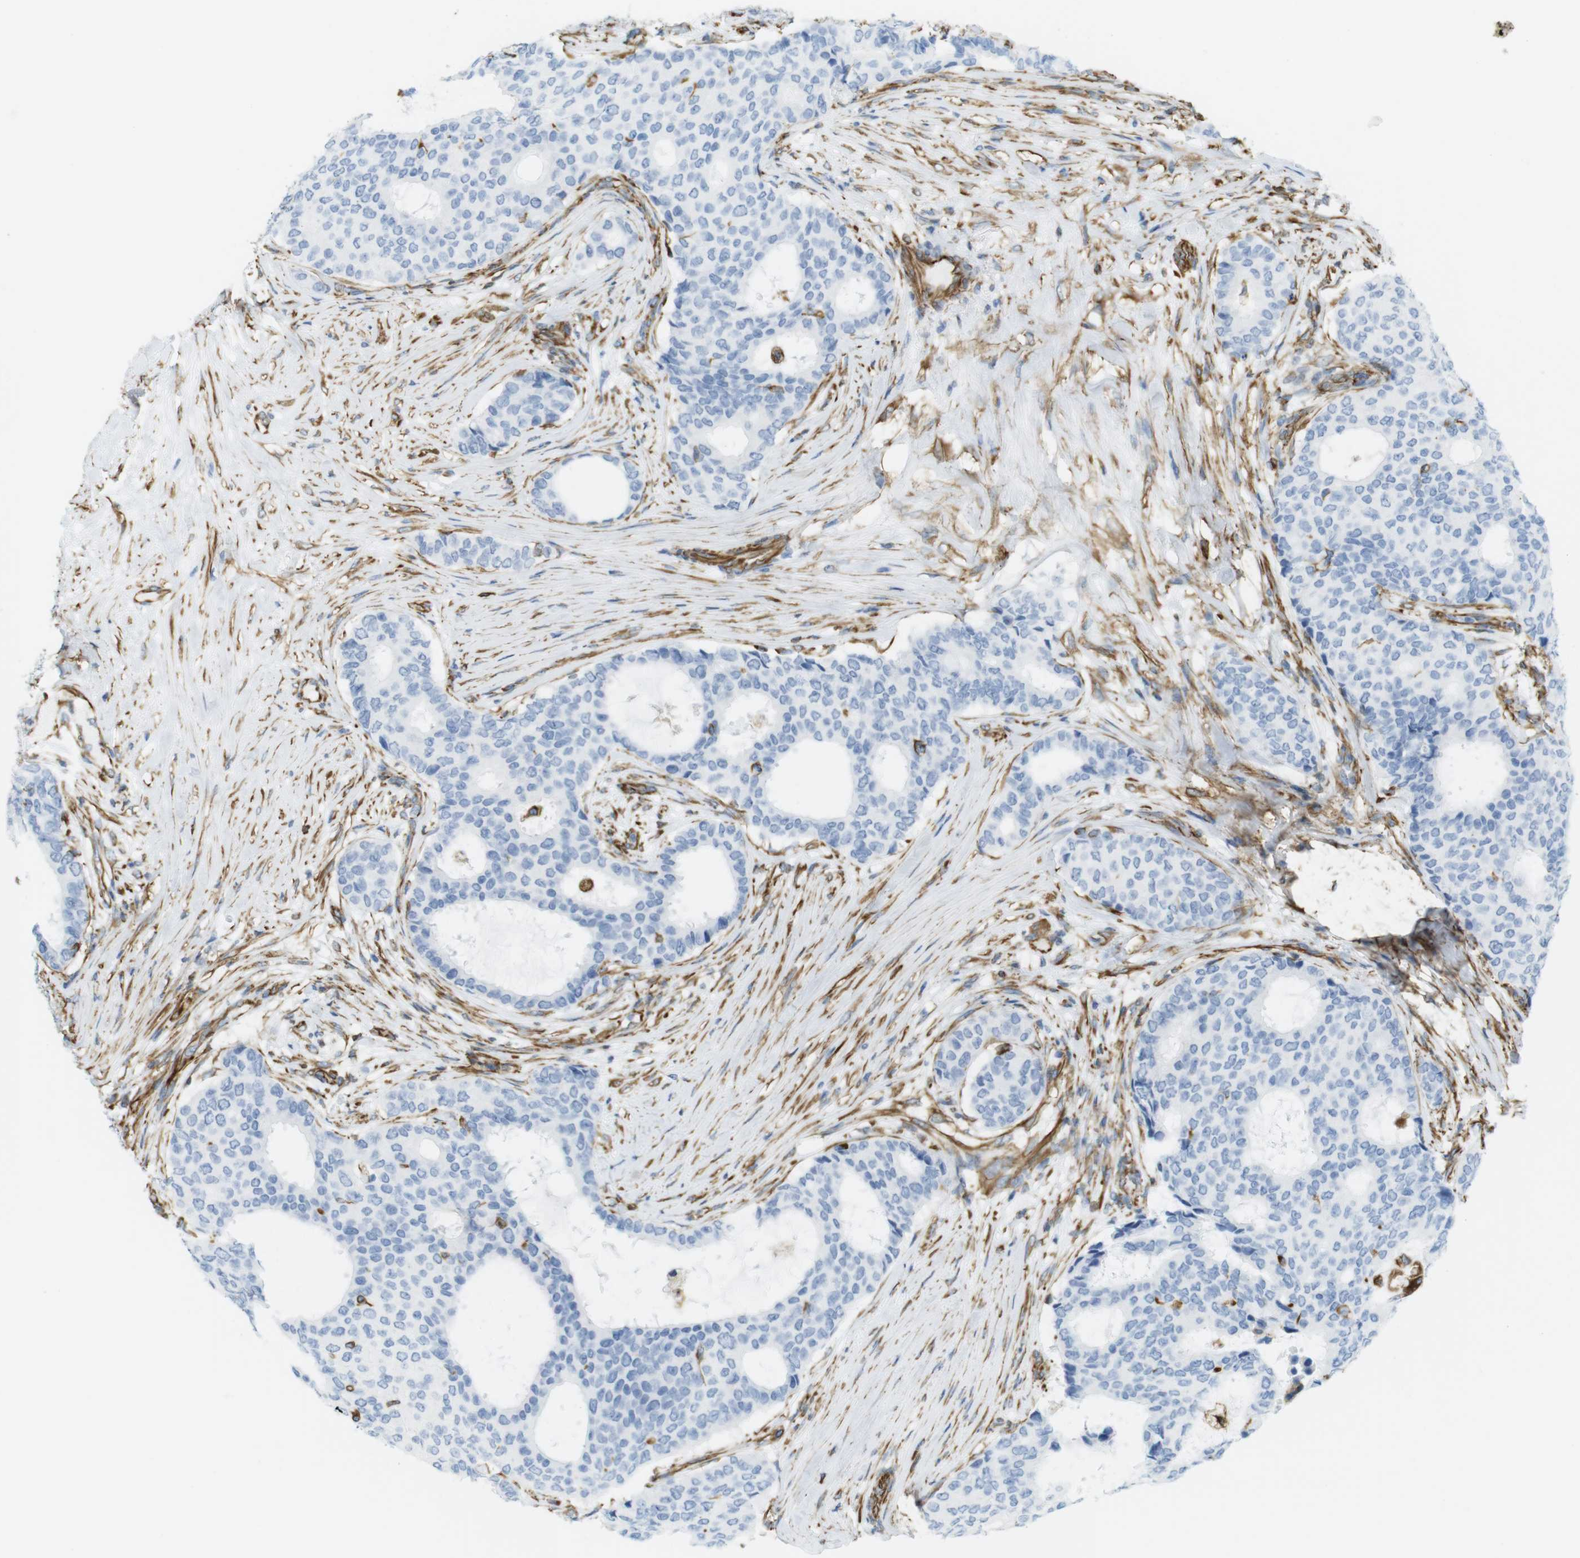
{"staining": {"intensity": "negative", "quantity": "none", "location": "none"}, "tissue": "breast cancer", "cell_type": "Tumor cells", "image_type": "cancer", "snomed": [{"axis": "morphology", "description": "Duct carcinoma"}, {"axis": "topography", "description": "Breast"}], "caption": "Immunohistochemistry image of neoplastic tissue: breast cancer stained with DAB (3,3'-diaminobenzidine) shows no significant protein expression in tumor cells. (DAB IHC with hematoxylin counter stain).", "gene": "MS4A10", "patient": {"sex": "female", "age": 75}}